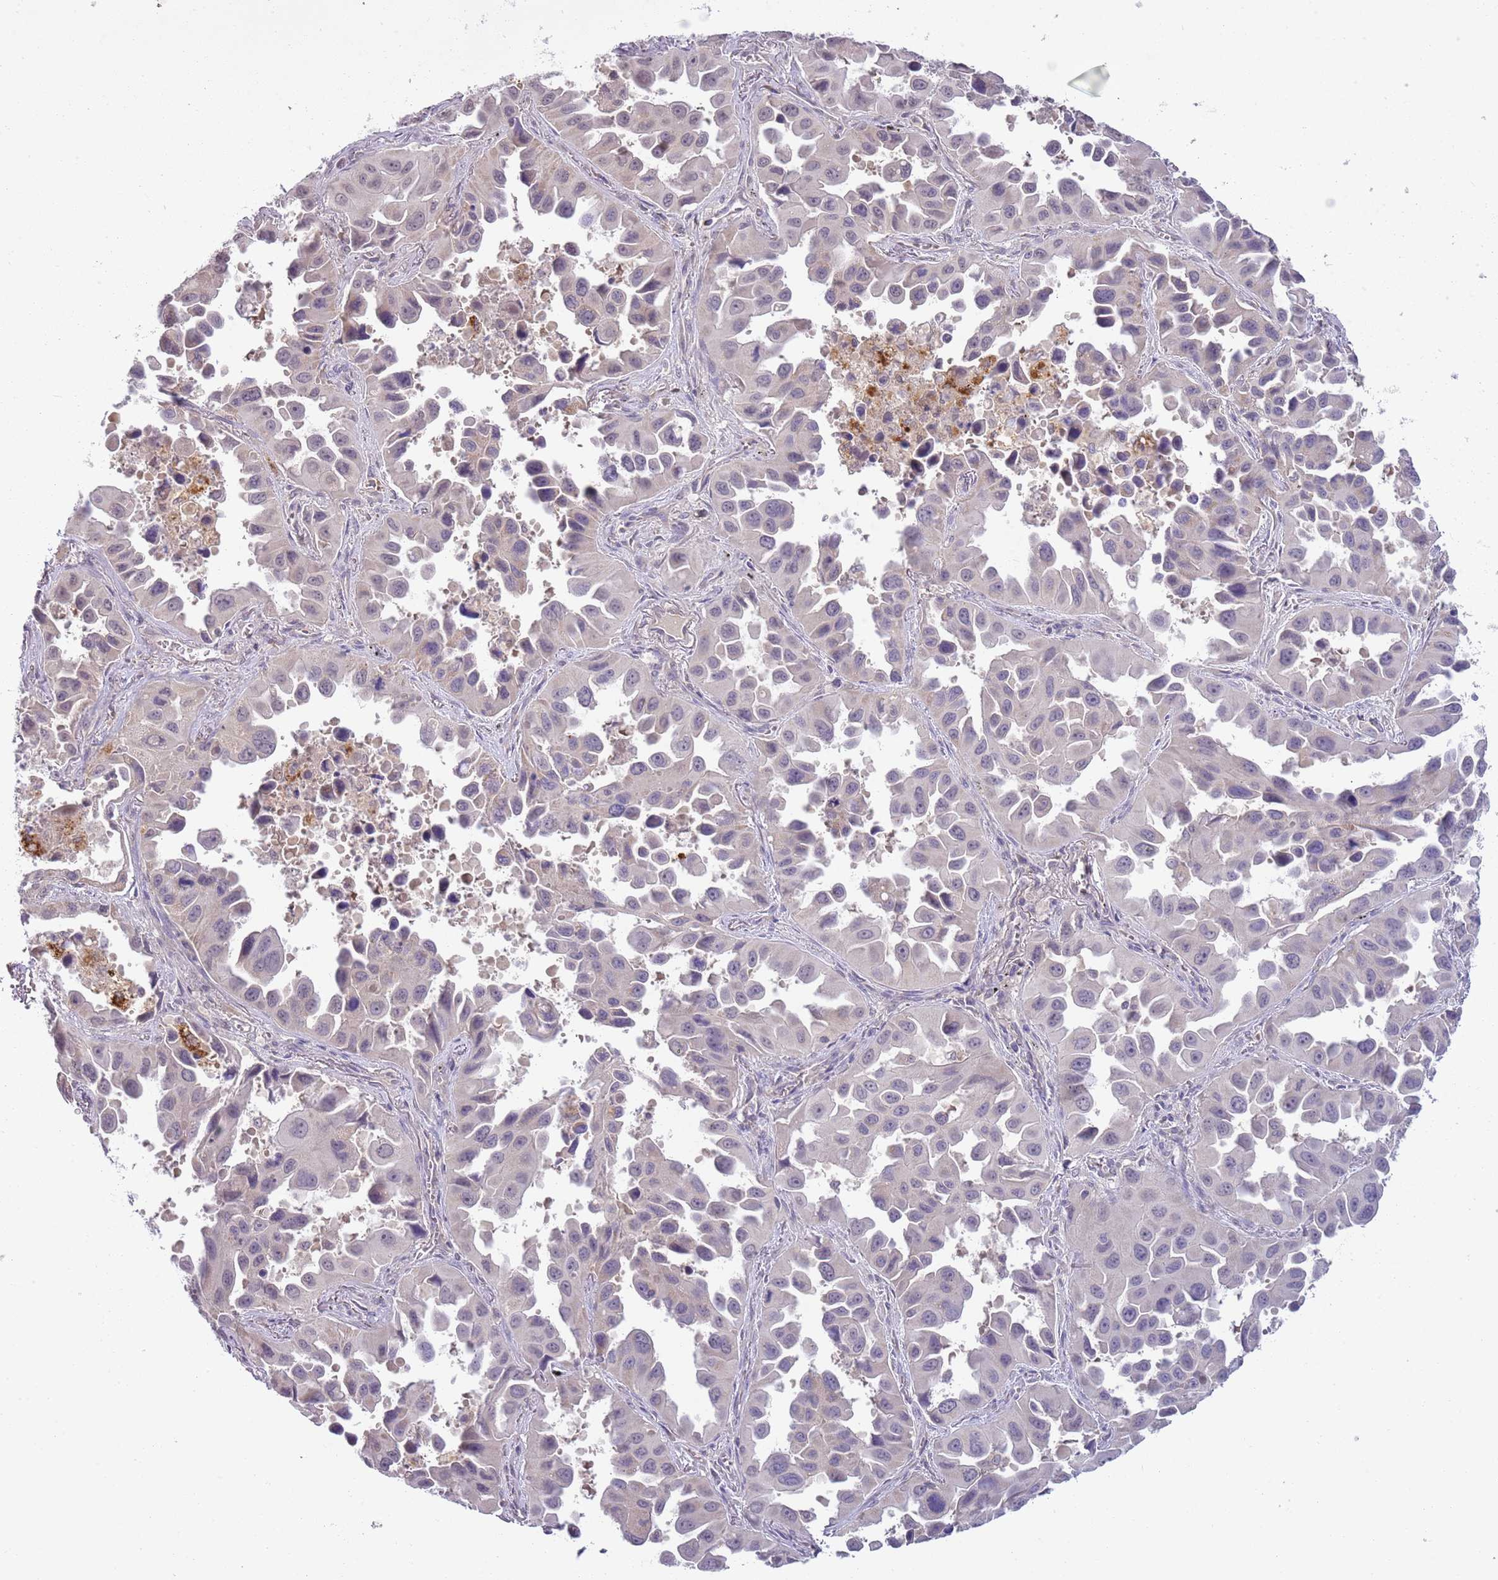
{"staining": {"intensity": "negative", "quantity": "none", "location": "none"}, "tissue": "lung cancer", "cell_type": "Tumor cells", "image_type": "cancer", "snomed": [{"axis": "morphology", "description": "Adenocarcinoma, NOS"}, {"axis": "topography", "description": "Lung"}], "caption": "Immunohistochemistry photomicrograph of neoplastic tissue: human adenocarcinoma (lung) stained with DAB (3,3'-diaminobenzidine) reveals no significant protein positivity in tumor cells. The staining is performed using DAB (3,3'-diaminobenzidine) brown chromogen with nuclei counter-stained in using hematoxylin.", "gene": "SKOR2", "patient": {"sex": "male", "age": 66}}